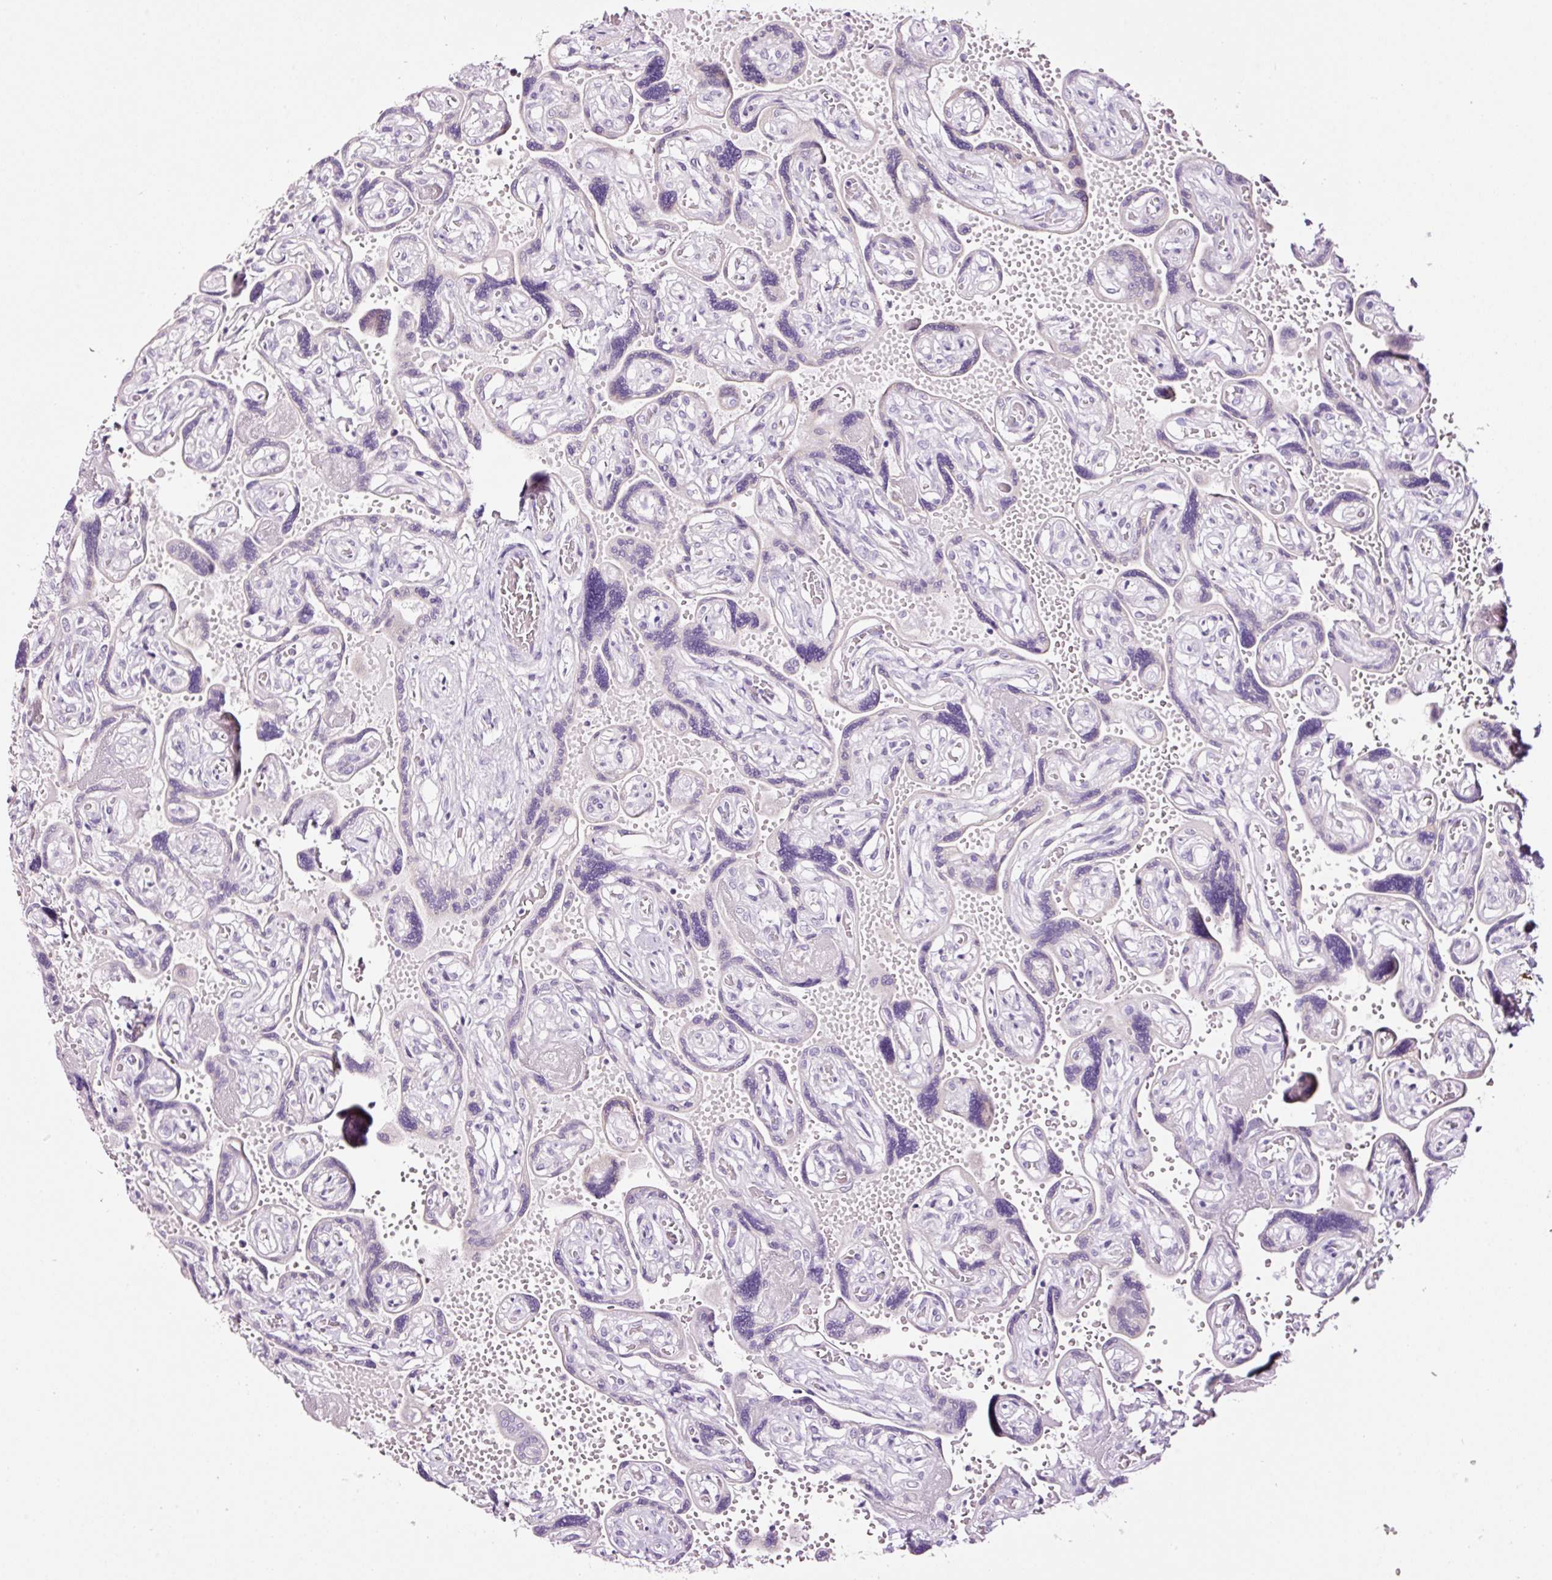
{"staining": {"intensity": "negative", "quantity": "none", "location": "none"}, "tissue": "placenta", "cell_type": "Trophoblastic cells", "image_type": "normal", "snomed": [{"axis": "morphology", "description": "Normal tissue, NOS"}, {"axis": "topography", "description": "Placenta"}], "caption": "High power microscopy histopathology image of an IHC image of benign placenta, revealing no significant expression in trophoblastic cells.", "gene": "RTF2", "patient": {"sex": "female", "age": 32}}